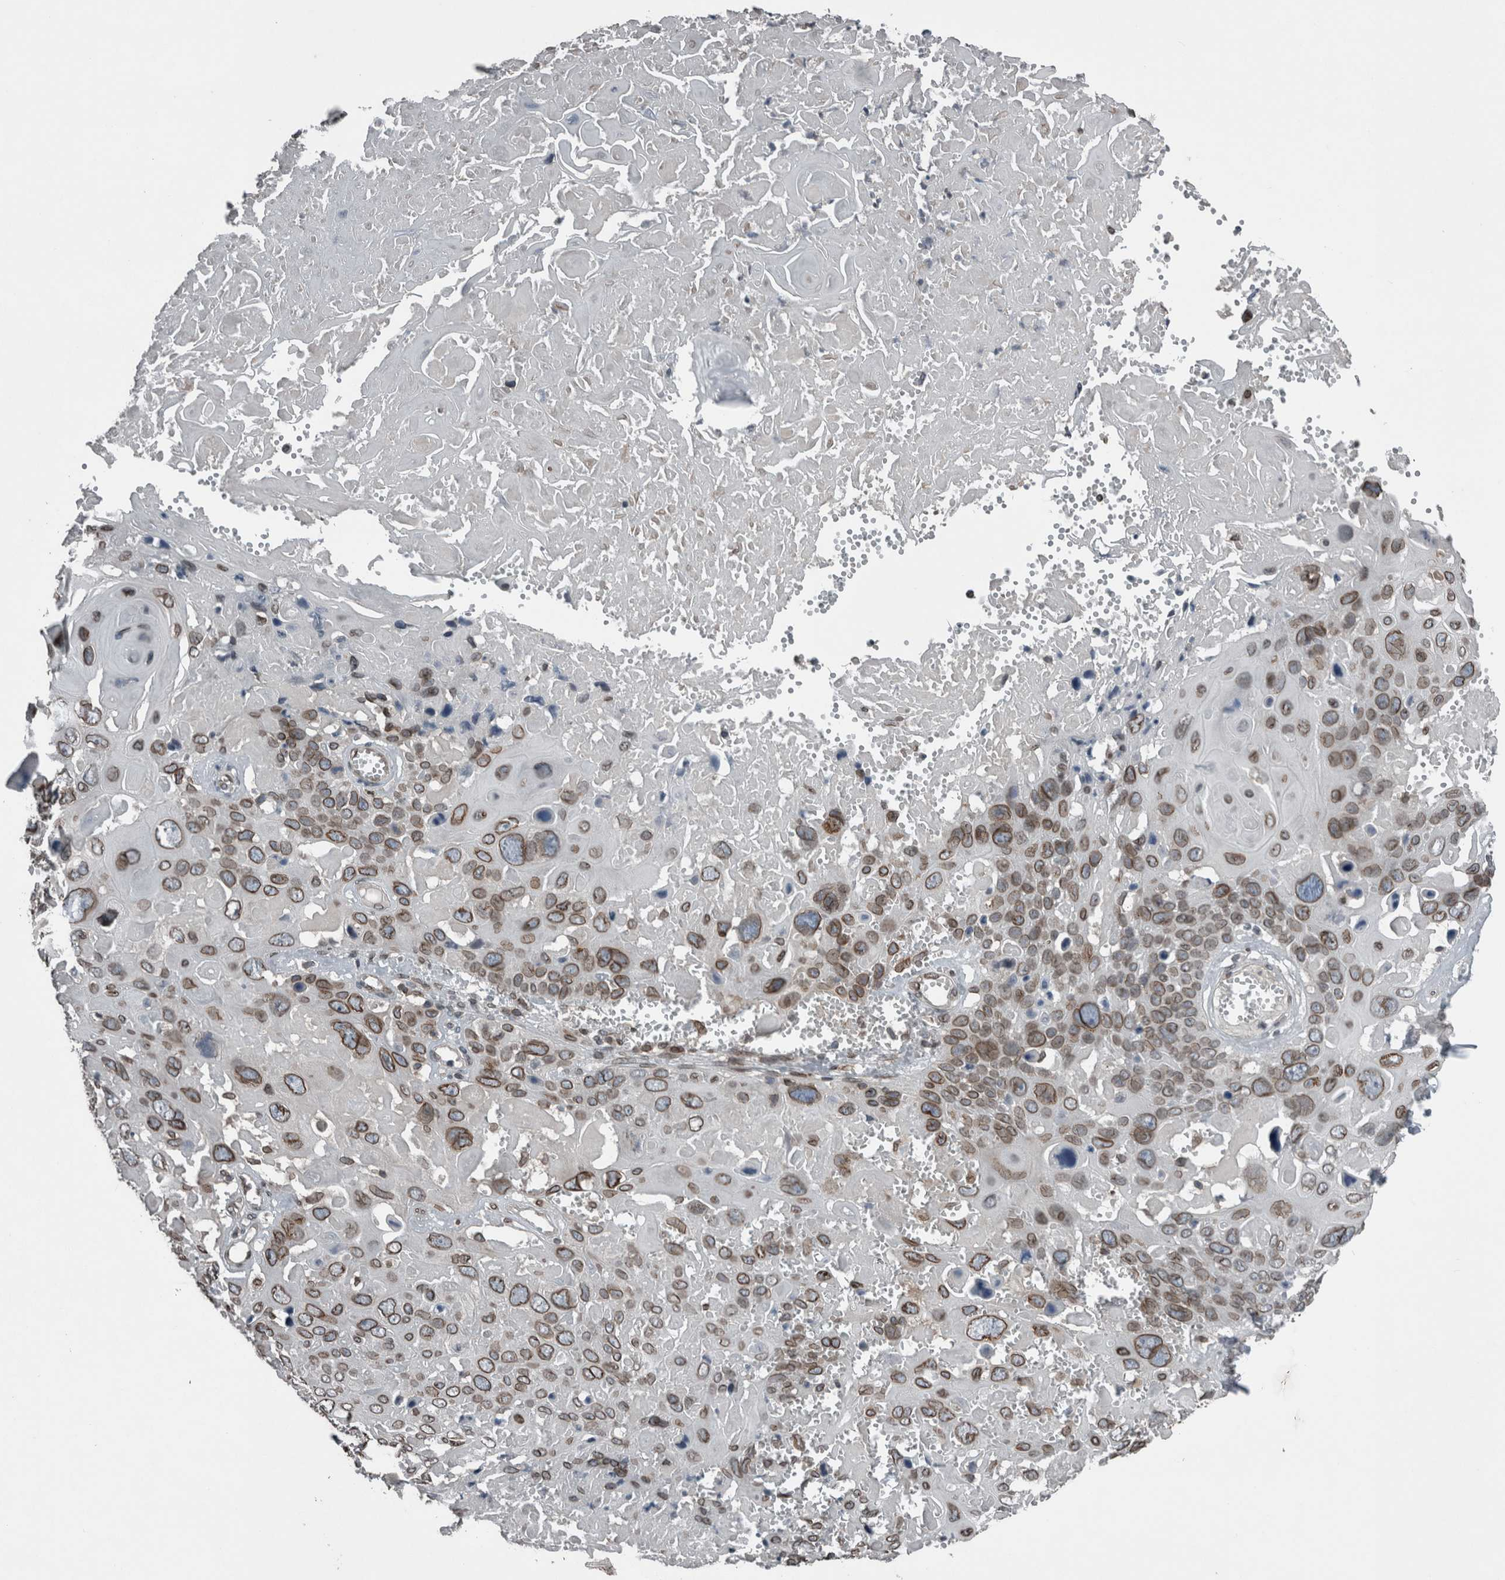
{"staining": {"intensity": "moderate", "quantity": ">75%", "location": "cytoplasmic/membranous,nuclear"}, "tissue": "cervical cancer", "cell_type": "Tumor cells", "image_type": "cancer", "snomed": [{"axis": "morphology", "description": "Squamous cell carcinoma, NOS"}, {"axis": "topography", "description": "Cervix"}], "caption": "Protein expression analysis of human cervical cancer reveals moderate cytoplasmic/membranous and nuclear expression in about >75% of tumor cells.", "gene": "RANBP2", "patient": {"sex": "female", "age": 74}}